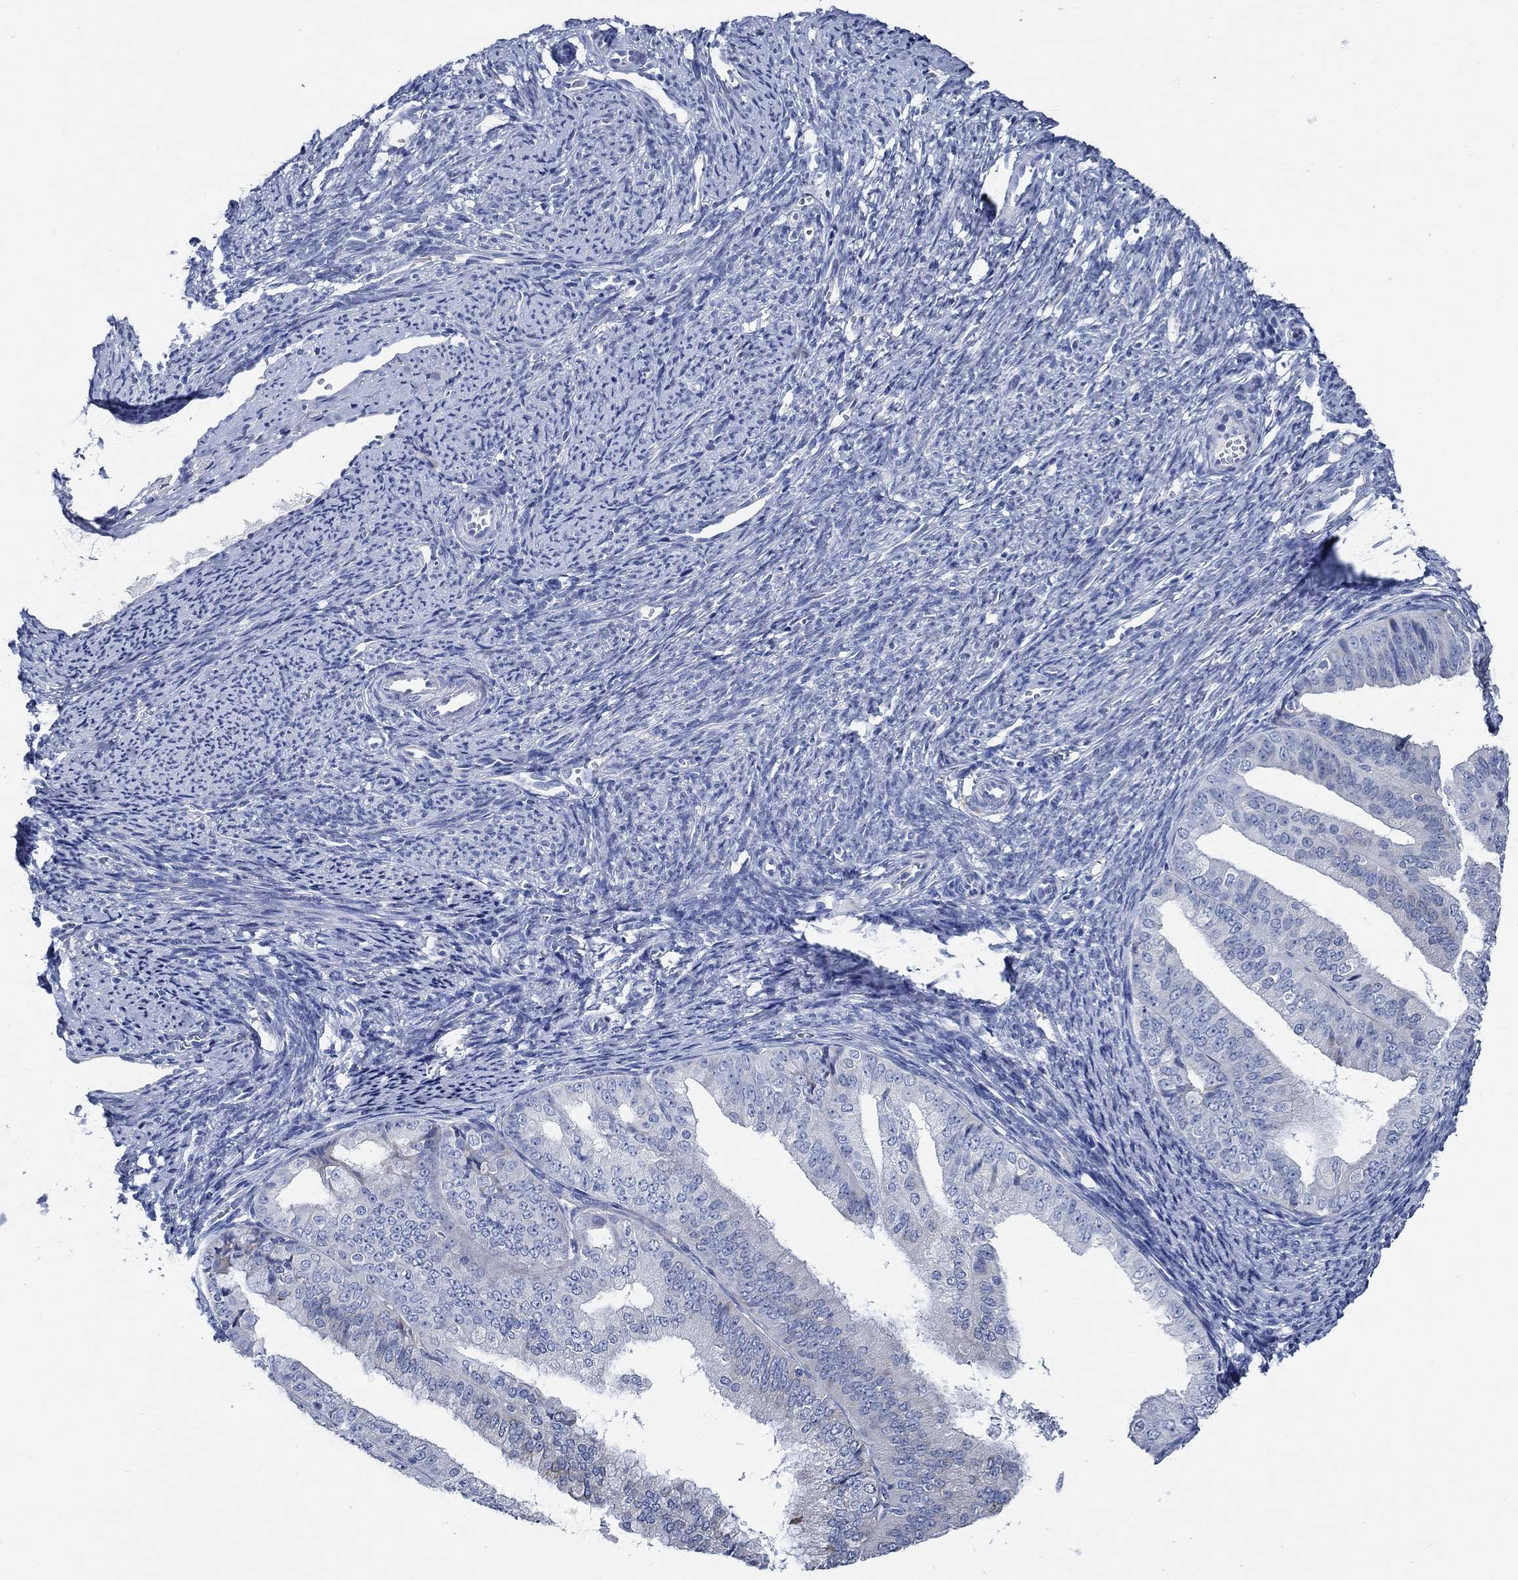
{"staining": {"intensity": "negative", "quantity": "none", "location": "none"}, "tissue": "endometrial cancer", "cell_type": "Tumor cells", "image_type": "cancer", "snomed": [{"axis": "morphology", "description": "Adenocarcinoma, NOS"}, {"axis": "topography", "description": "Endometrium"}], "caption": "An IHC histopathology image of endometrial cancer is shown. There is no staining in tumor cells of endometrial cancer. The staining is performed using DAB brown chromogen with nuclei counter-stained in using hematoxylin.", "gene": "HECW2", "patient": {"sex": "female", "age": 63}}